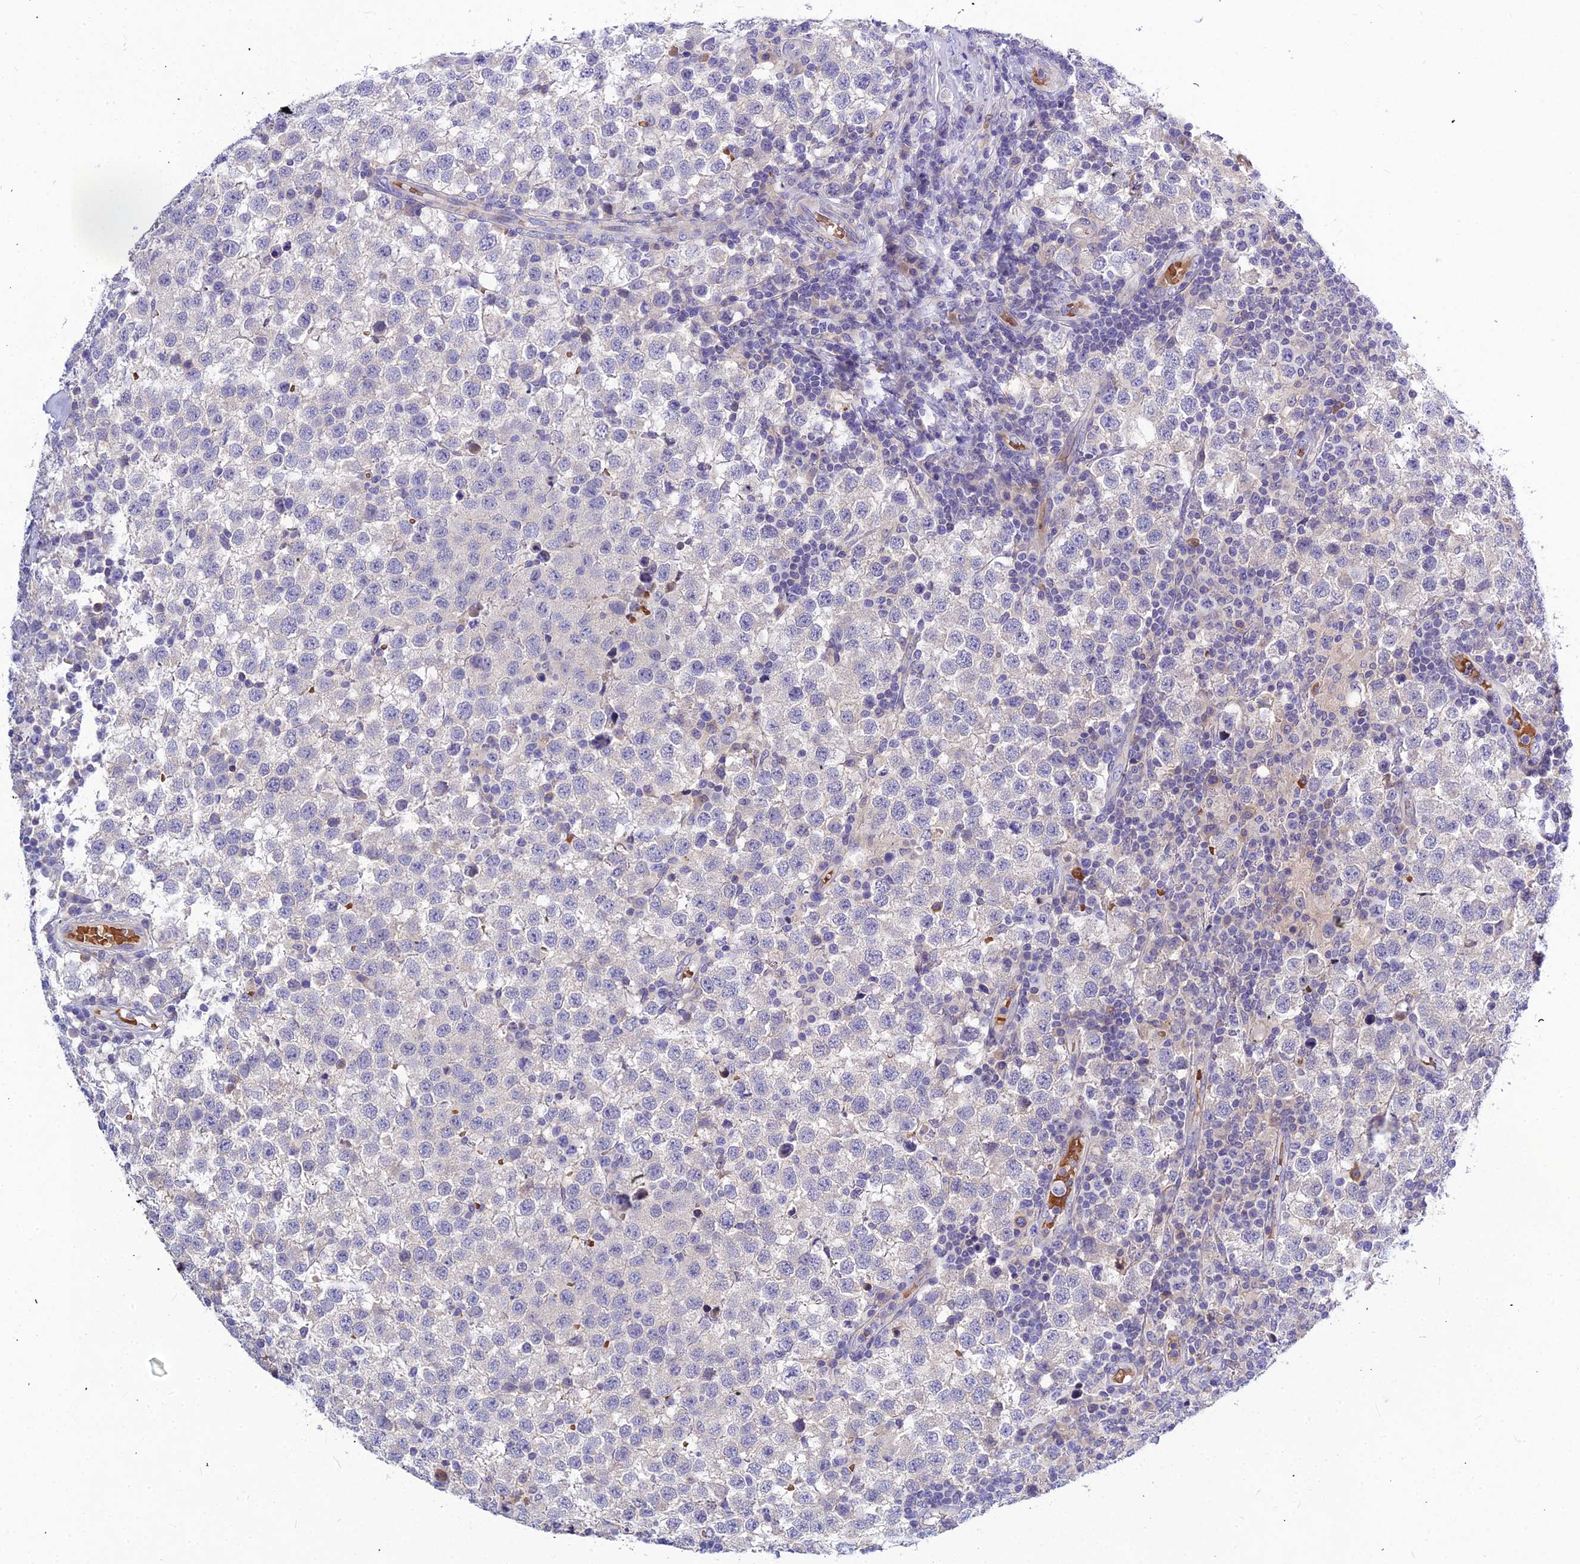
{"staining": {"intensity": "negative", "quantity": "none", "location": "none"}, "tissue": "testis cancer", "cell_type": "Tumor cells", "image_type": "cancer", "snomed": [{"axis": "morphology", "description": "Seminoma, NOS"}, {"axis": "topography", "description": "Testis"}], "caption": "This is a micrograph of immunohistochemistry (IHC) staining of testis seminoma, which shows no positivity in tumor cells. (DAB (3,3'-diaminobenzidine) immunohistochemistry (IHC) visualized using brightfield microscopy, high magnification).", "gene": "DMRTA1", "patient": {"sex": "male", "age": 34}}